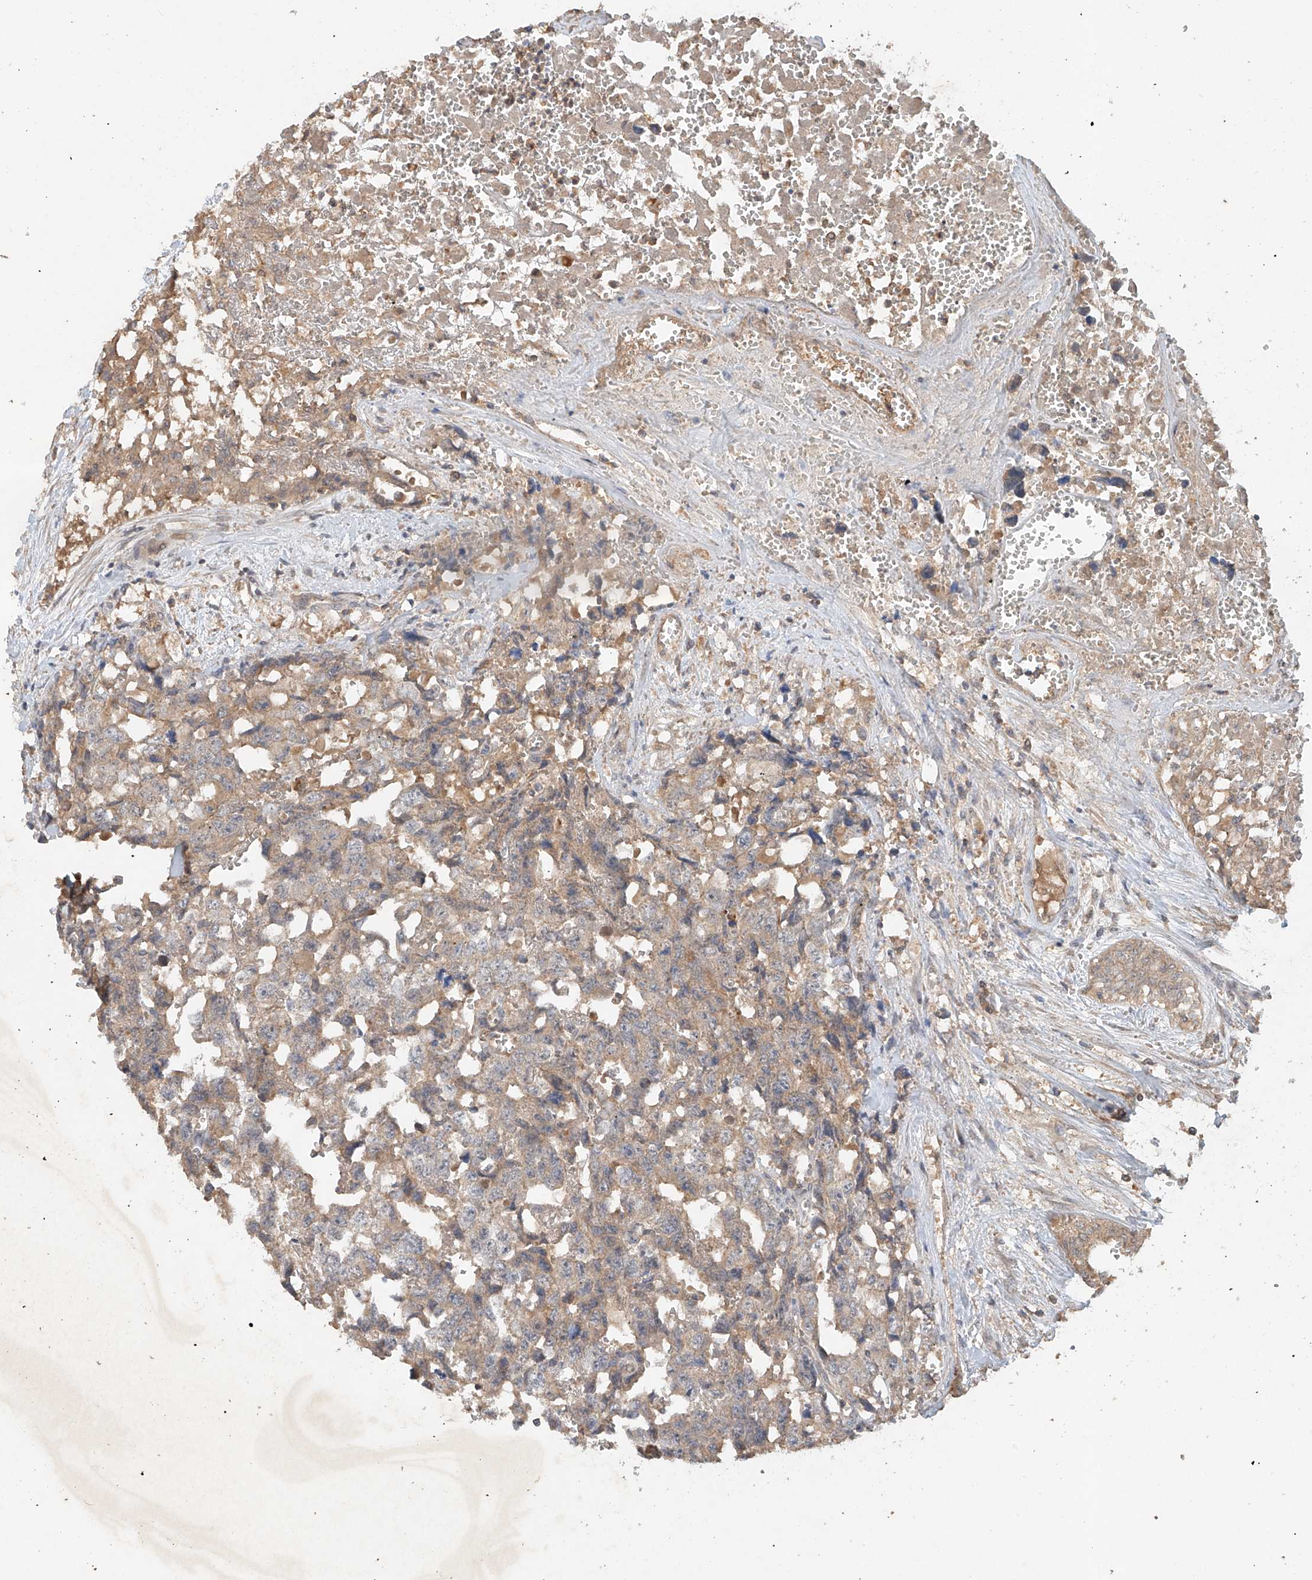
{"staining": {"intensity": "weak", "quantity": ">75%", "location": "cytoplasmic/membranous"}, "tissue": "testis cancer", "cell_type": "Tumor cells", "image_type": "cancer", "snomed": [{"axis": "morphology", "description": "Carcinoma, Embryonal, NOS"}, {"axis": "topography", "description": "Testis"}], "caption": "Testis cancer stained with a protein marker exhibits weak staining in tumor cells.", "gene": "GNB1L", "patient": {"sex": "male", "age": 31}}